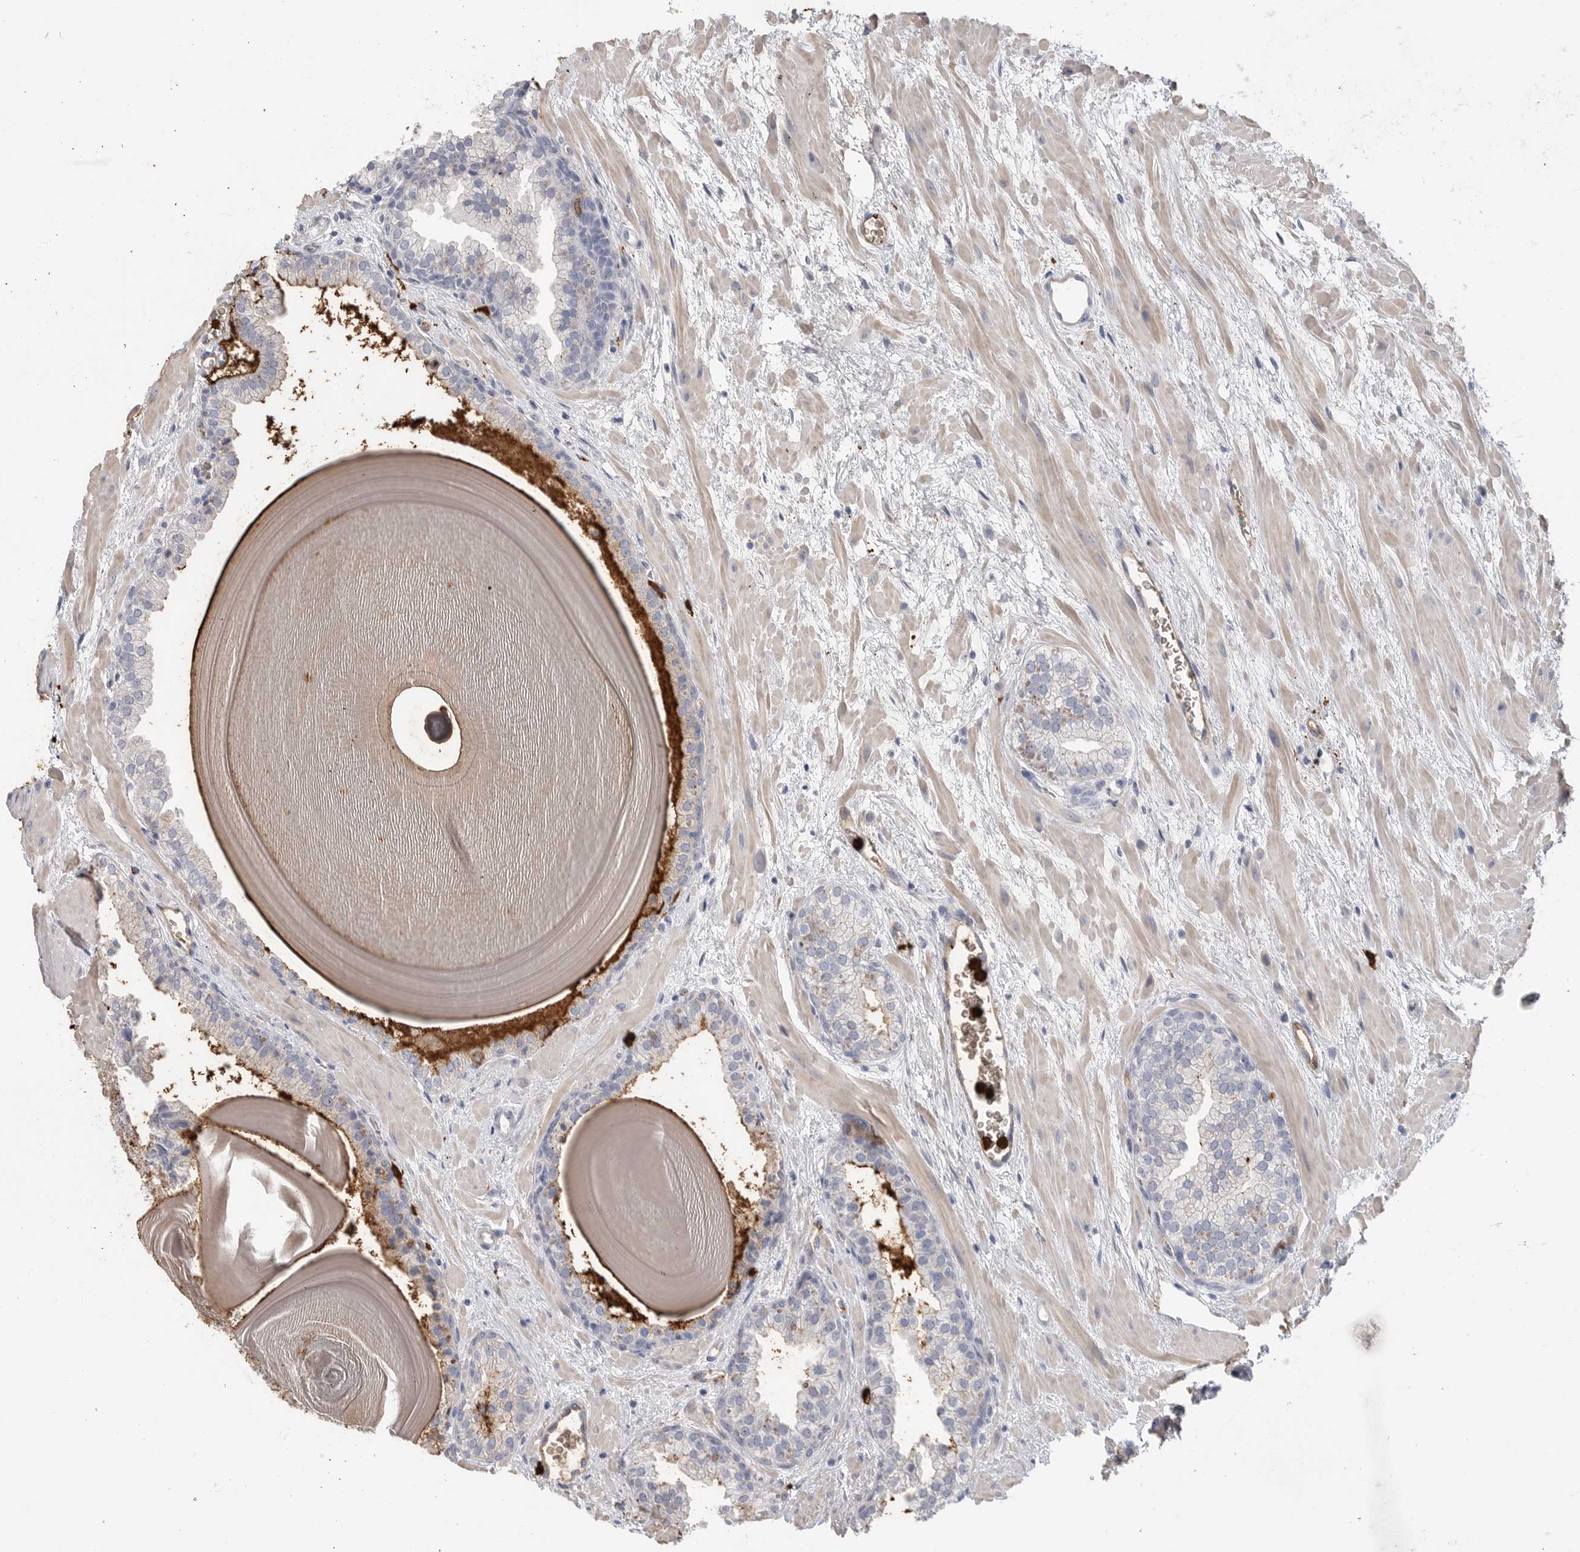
{"staining": {"intensity": "negative", "quantity": "none", "location": "none"}, "tissue": "prostate", "cell_type": "Glandular cells", "image_type": "normal", "snomed": [{"axis": "morphology", "description": "Normal tissue, NOS"}, {"axis": "topography", "description": "Prostate"}], "caption": "High power microscopy histopathology image of an IHC image of normal prostate, revealing no significant positivity in glandular cells.", "gene": "CYB561D1", "patient": {"sex": "male", "age": 48}}